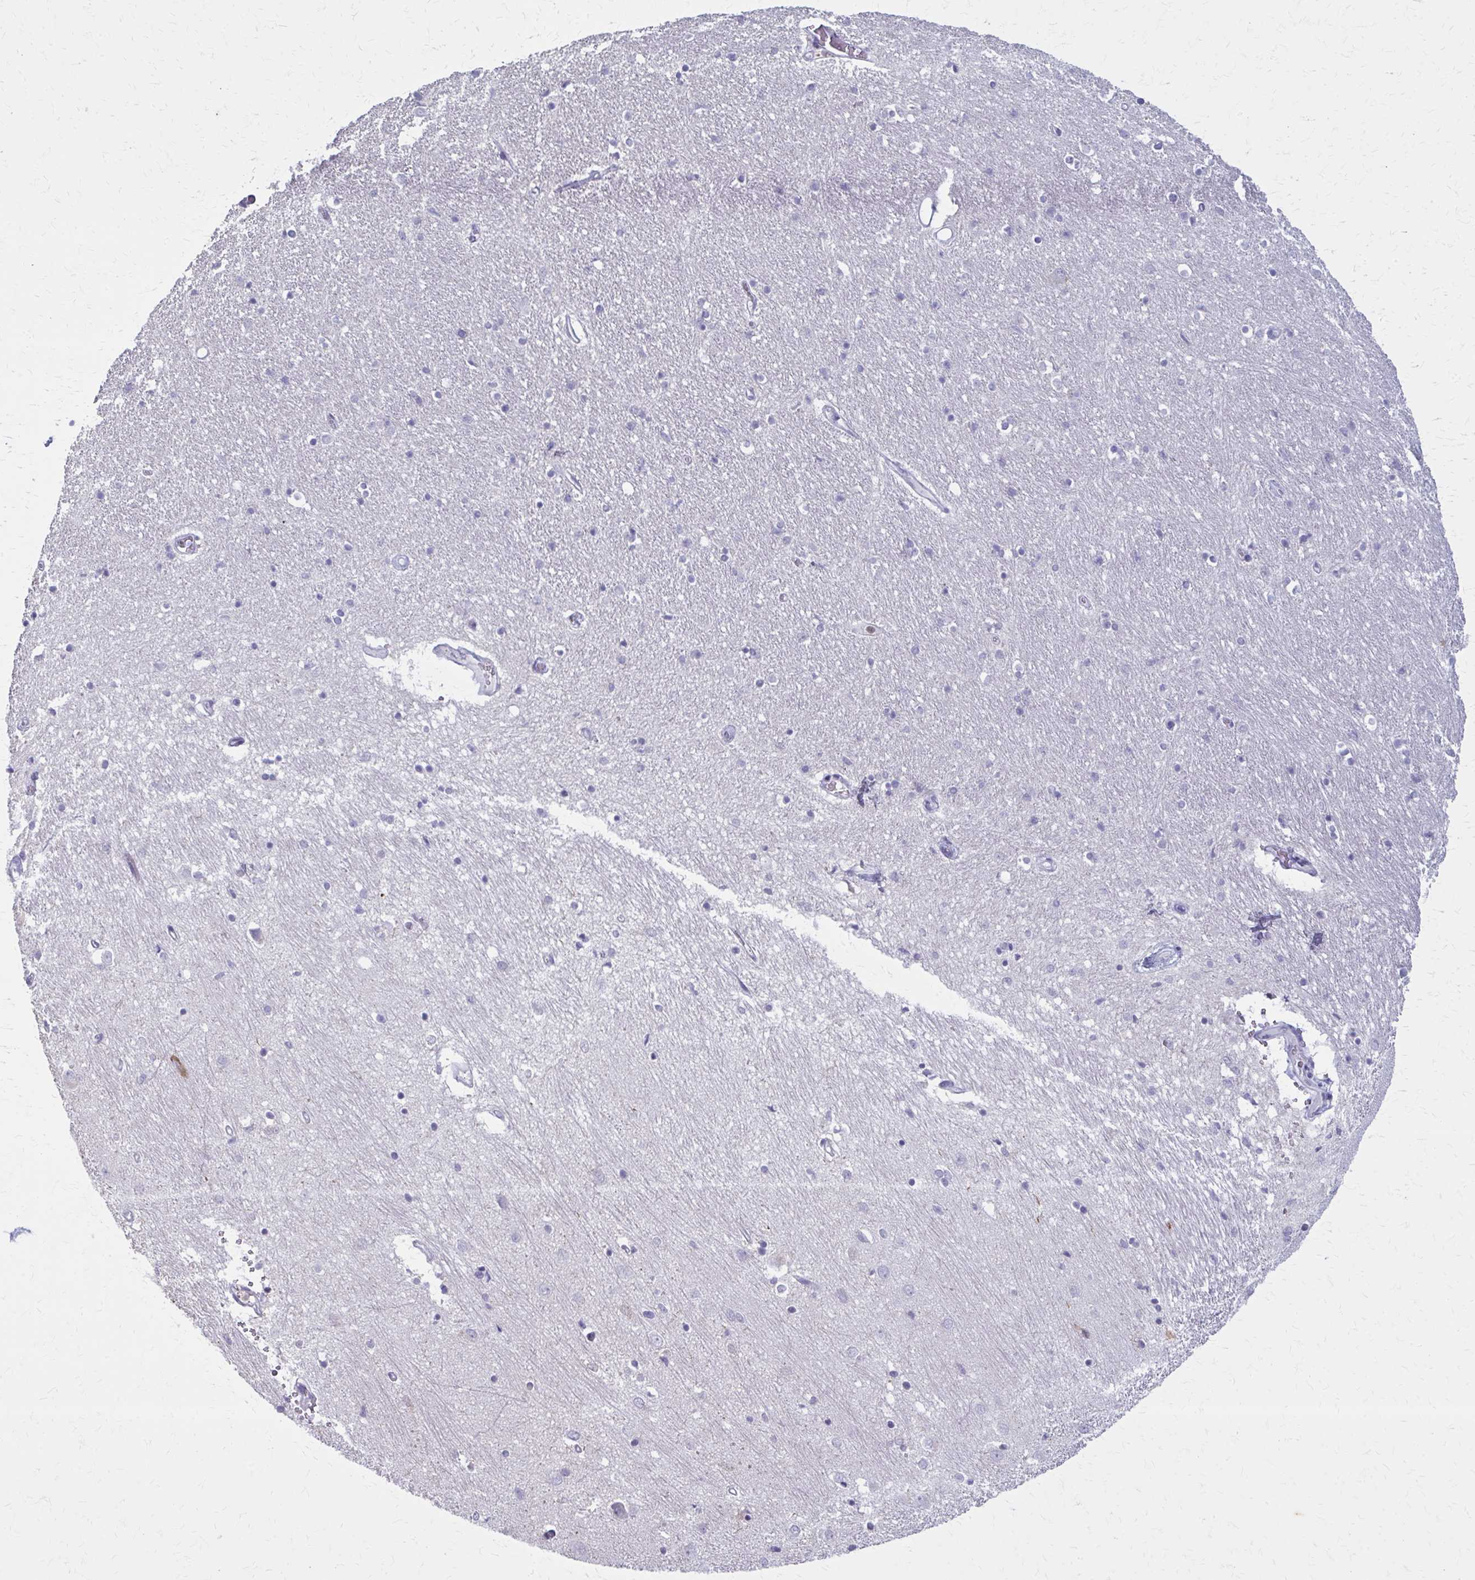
{"staining": {"intensity": "negative", "quantity": "none", "location": "none"}, "tissue": "caudate", "cell_type": "Glial cells", "image_type": "normal", "snomed": [{"axis": "morphology", "description": "Normal tissue, NOS"}, {"axis": "topography", "description": "Lateral ventricle wall"}, {"axis": "topography", "description": "Hippocampus"}], "caption": "Immunohistochemical staining of unremarkable human caudate exhibits no significant staining in glial cells.", "gene": "CARD9", "patient": {"sex": "female", "age": 63}}